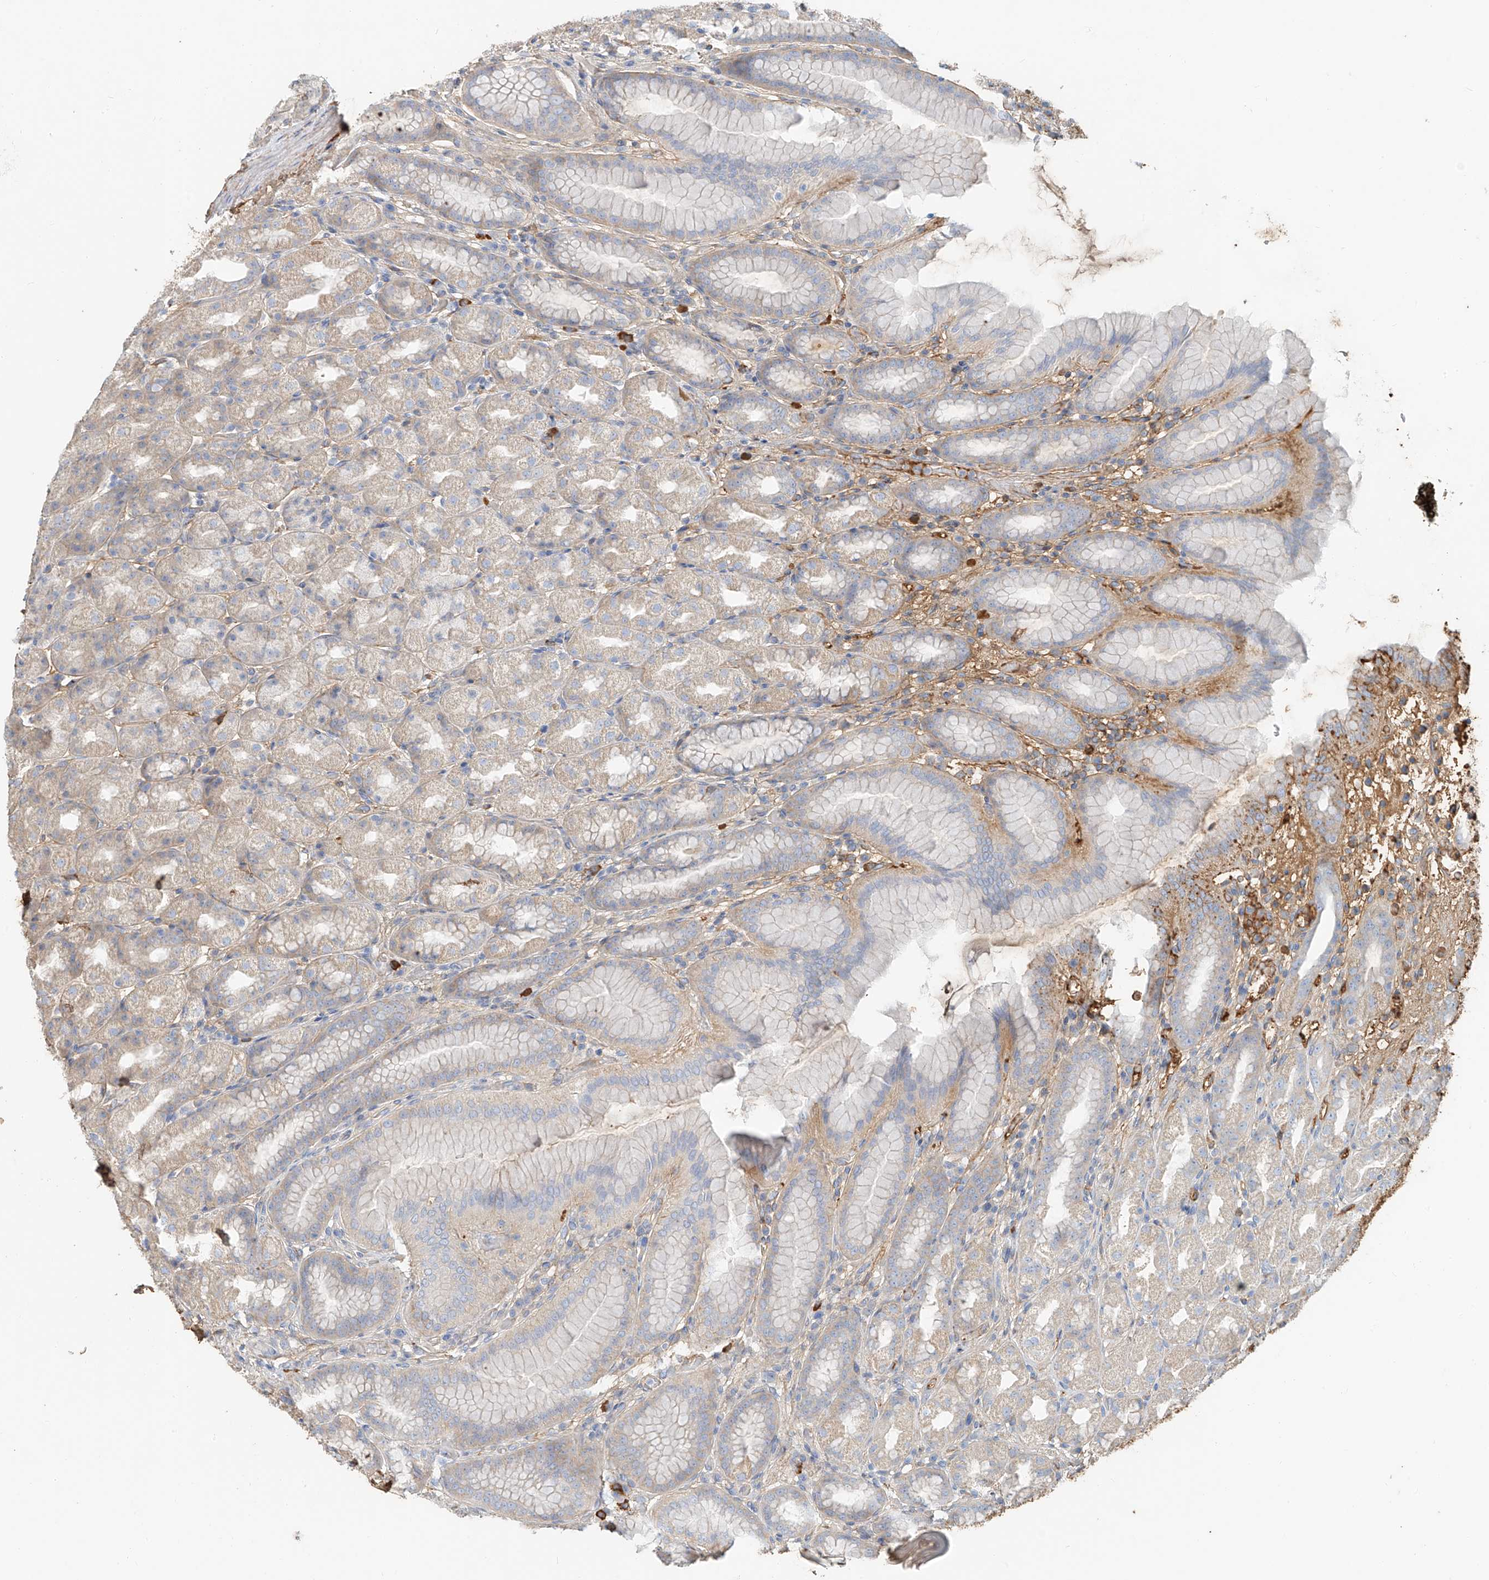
{"staining": {"intensity": "weak", "quantity": "<25%", "location": "cytoplasmic/membranous"}, "tissue": "stomach", "cell_type": "Glandular cells", "image_type": "normal", "snomed": [{"axis": "morphology", "description": "Normal tissue, NOS"}, {"axis": "topography", "description": "Stomach, upper"}], "caption": "Stomach was stained to show a protein in brown. There is no significant positivity in glandular cells. The staining is performed using DAB (3,3'-diaminobenzidine) brown chromogen with nuclei counter-stained in using hematoxylin.", "gene": "ZFP30", "patient": {"sex": "male", "age": 68}}